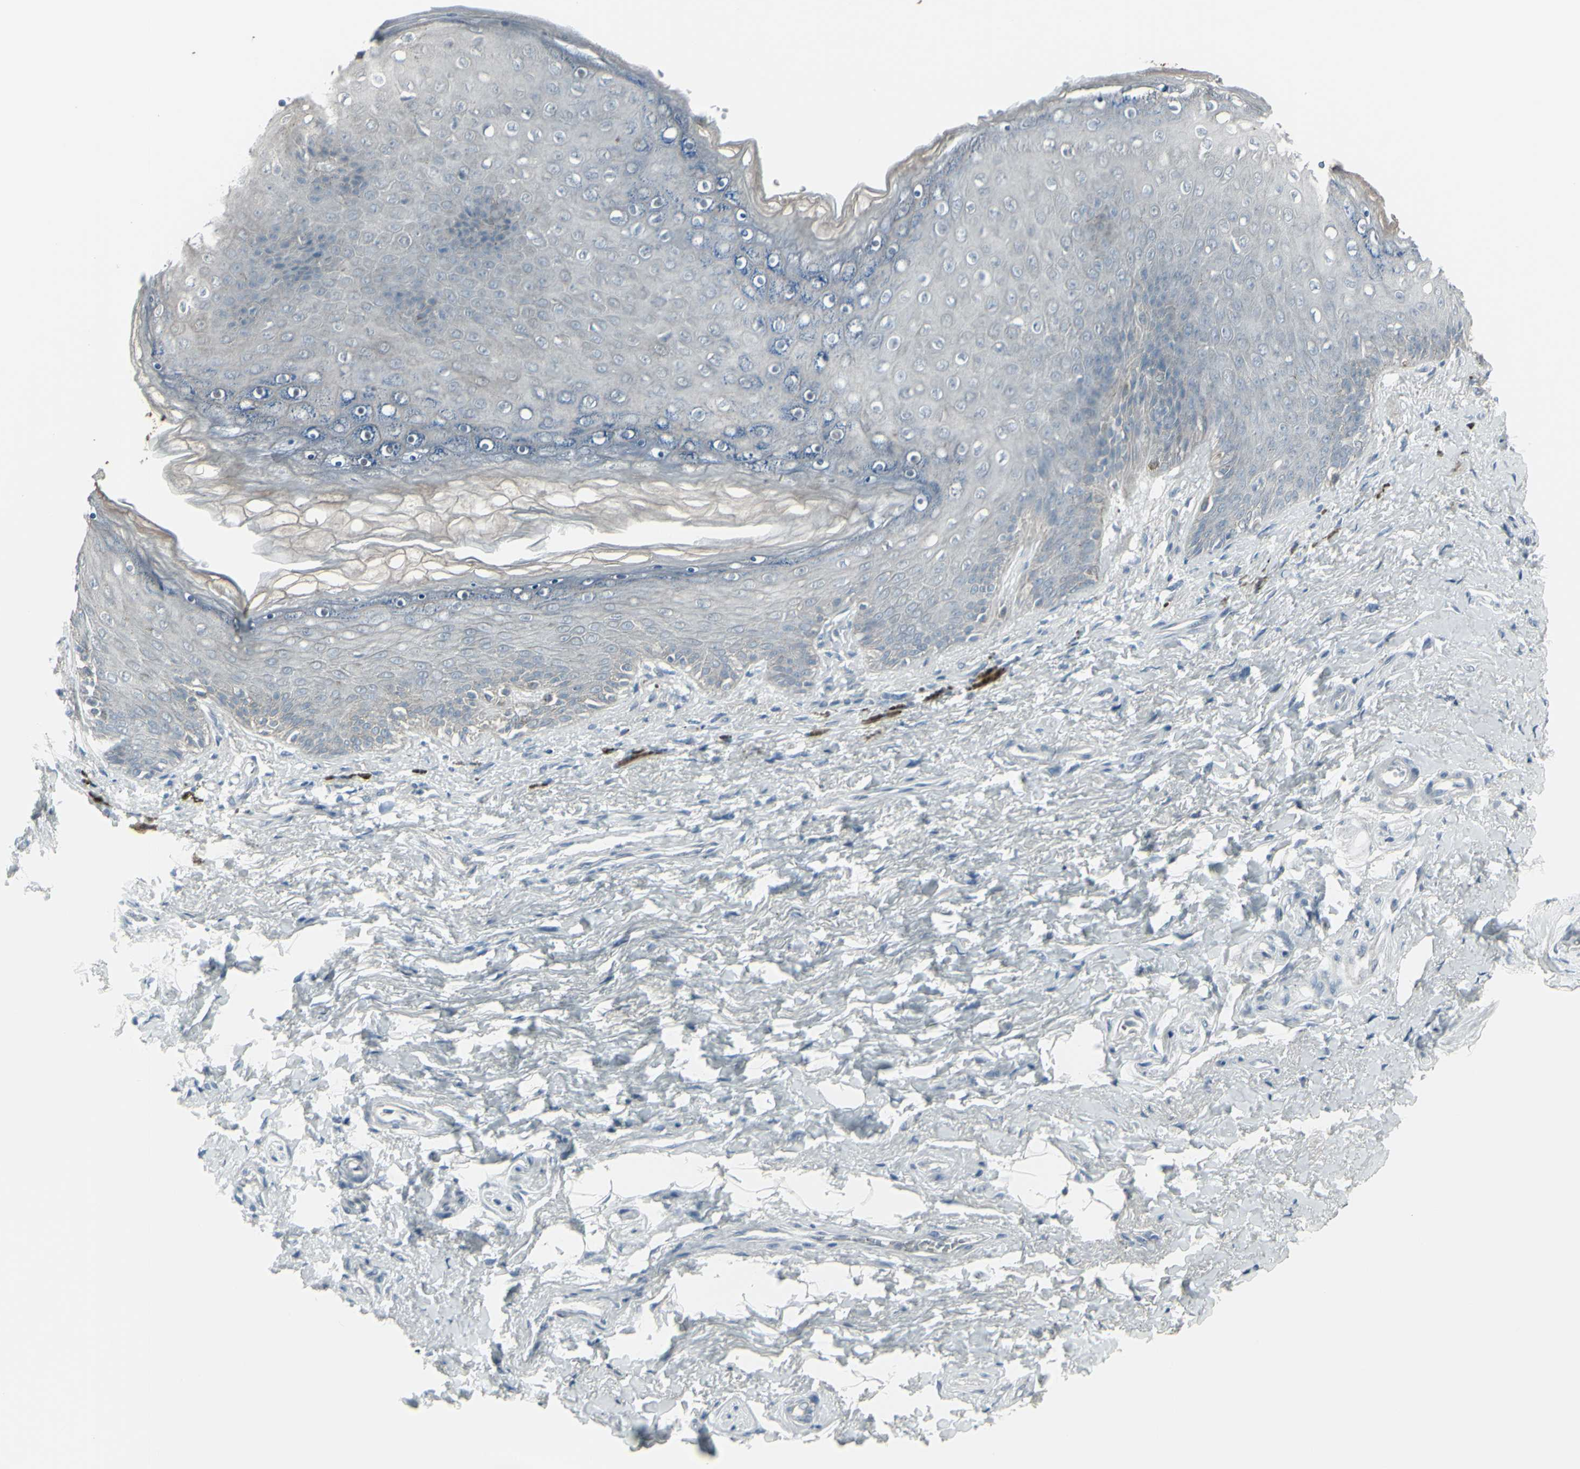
{"staining": {"intensity": "negative", "quantity": "none", "location": "none"}, "tissue": "skin", "cell_type": "Epidermal cells", "image_type": "normal", "snomed": [{"axis": "morphology", "description": "Normal tissue, NOS"}, {"axis": "topography", "description": "Anal"}], "caption": "Immunohistochemistry micrograph of benign human skin stained for a protein (brown), which reveals no expression in epidermal cells.", "gene": "RAB3A", "patient": {"sex": "female", "age": 46}}